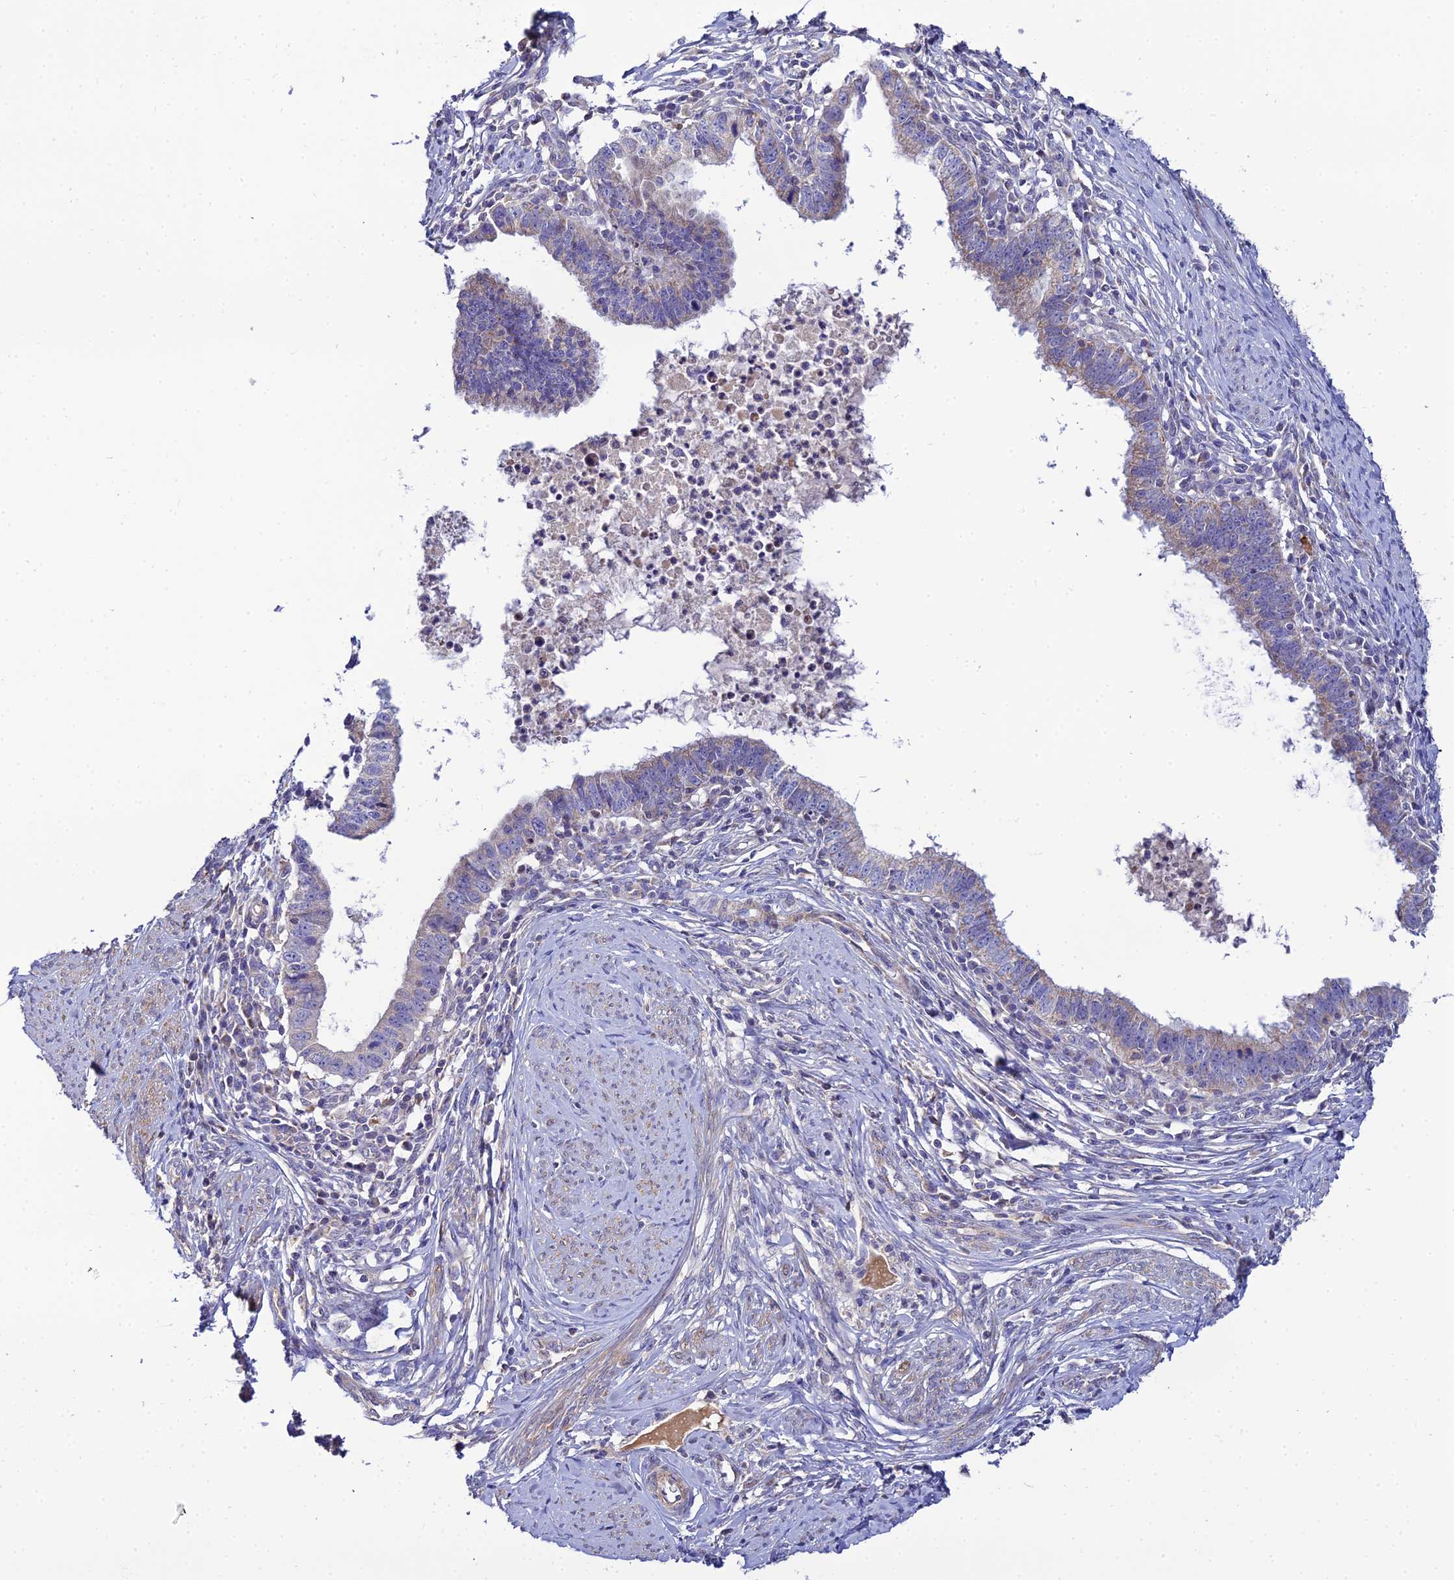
{"staining": {"intensity": "weak", "quantity": "25%-75%", "location": "cytoplasmic/membranous"}, "tissue": "cervical cancer", "cell_type": "Tumor cells", "image_type": "cancer", "snomed": [{"axis": "morphology", "description": "Adenocarcinoma, NOS"}, {"axis": "topography", "description": "Cervix"}], "caption": "Protein analysis of cervical cancer tissue shows weak cytoplasmic/membranous positivity in approximately 25%-75% of tumor cells.", "gene": "ACOT2", "patient": {"sex": "female", "age": 36}}